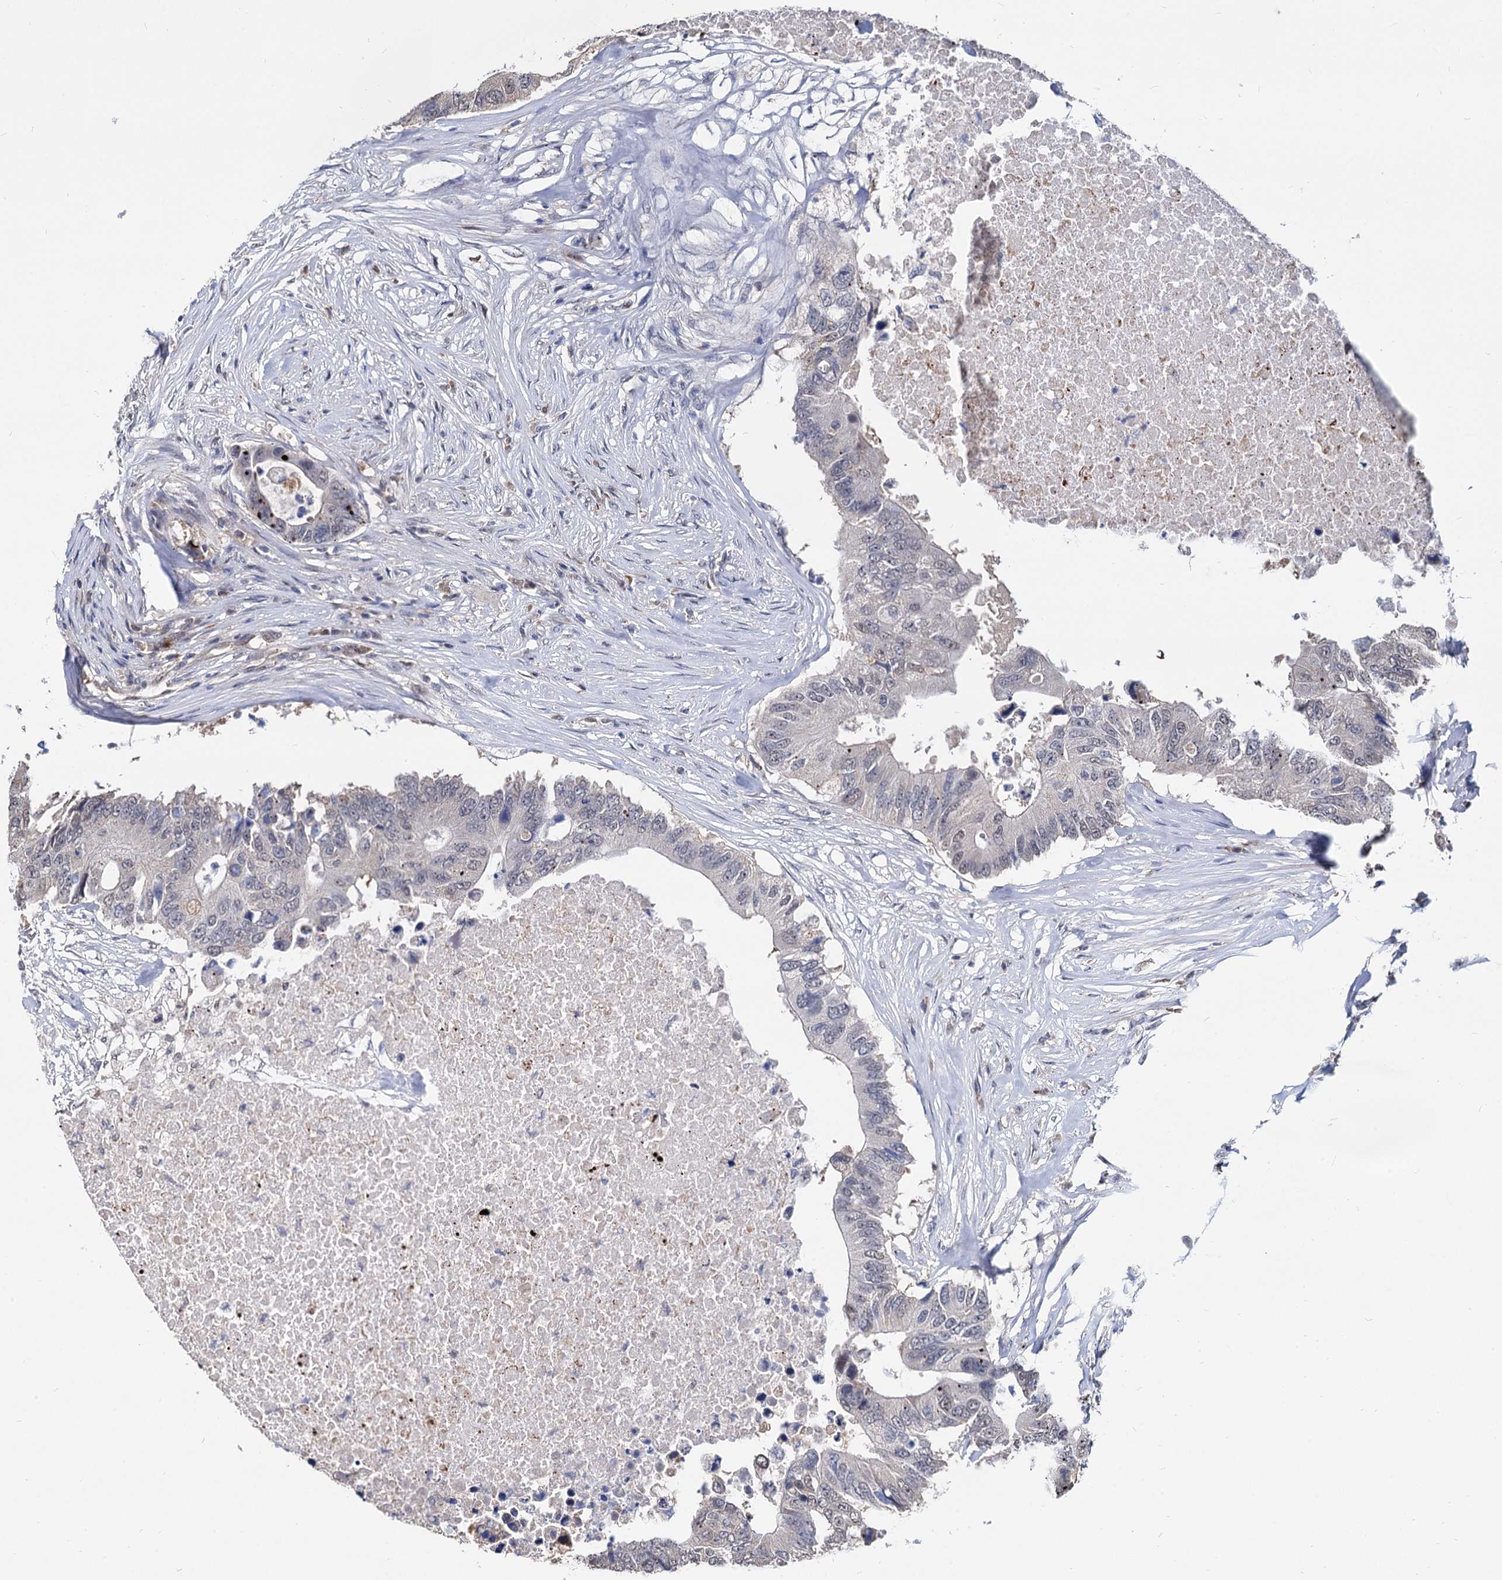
{"staining": {"intensity": "weak", "quantity": "25%-75%", "location": "nuclear"}, "tissue": "colorectal cancer", "cell_type": "Tumor cells", "image_type": "cancer", "snomed": [{"axis": "morphology", "description": "Adenocarcinoma, NOS"}, {"axis": "topography", "description": "Colon"}], "caption": "There is low levels of weak nuclear expression in tumor cells of colorectal cancer (adenocarcinoma), as demonstrated by immunohistochemical staining (brown color).", "gene": "PSMD4", "patient": {"sex": "male", "age": 71}}